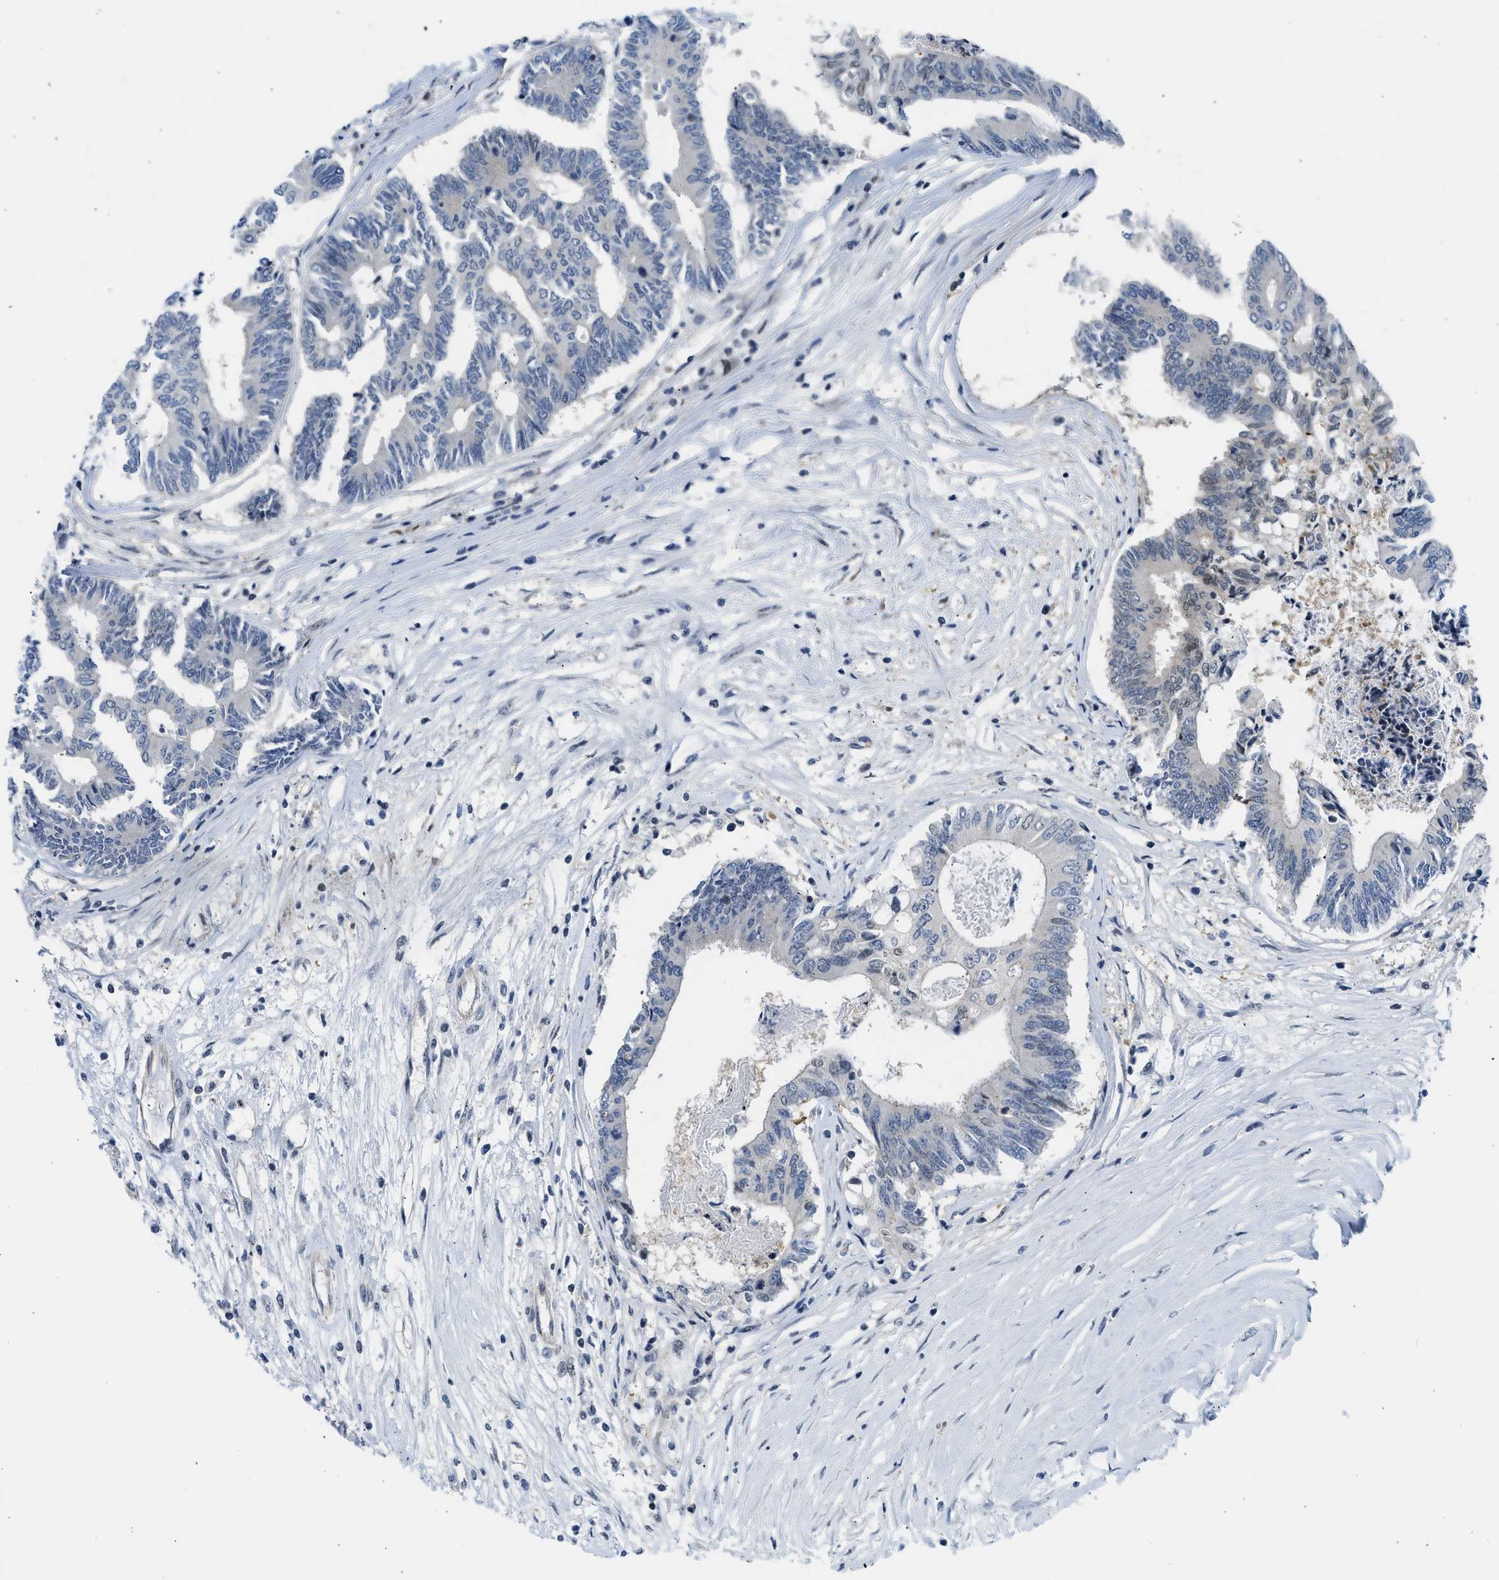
{"staining": {"intensity": "weak", "quantity": "<25%", "location": "nuclear"}, "tissue": "colorectal cancer", "cell_type": "Tumor cells", "image_type": "cancer", "snomed": [{"axis": "morphology", "description": "Adenocarcinoma, NOS"}, {"axis": "topography", "description": "Rectum"}], "caption": "An immunohistochemistry photomicrograph of colorectal cancer is shown. There is no staining in tumor cells of colorectal cancer.", "gene": "OLIG3", "patient": {"sex": "male", "age": 63}}